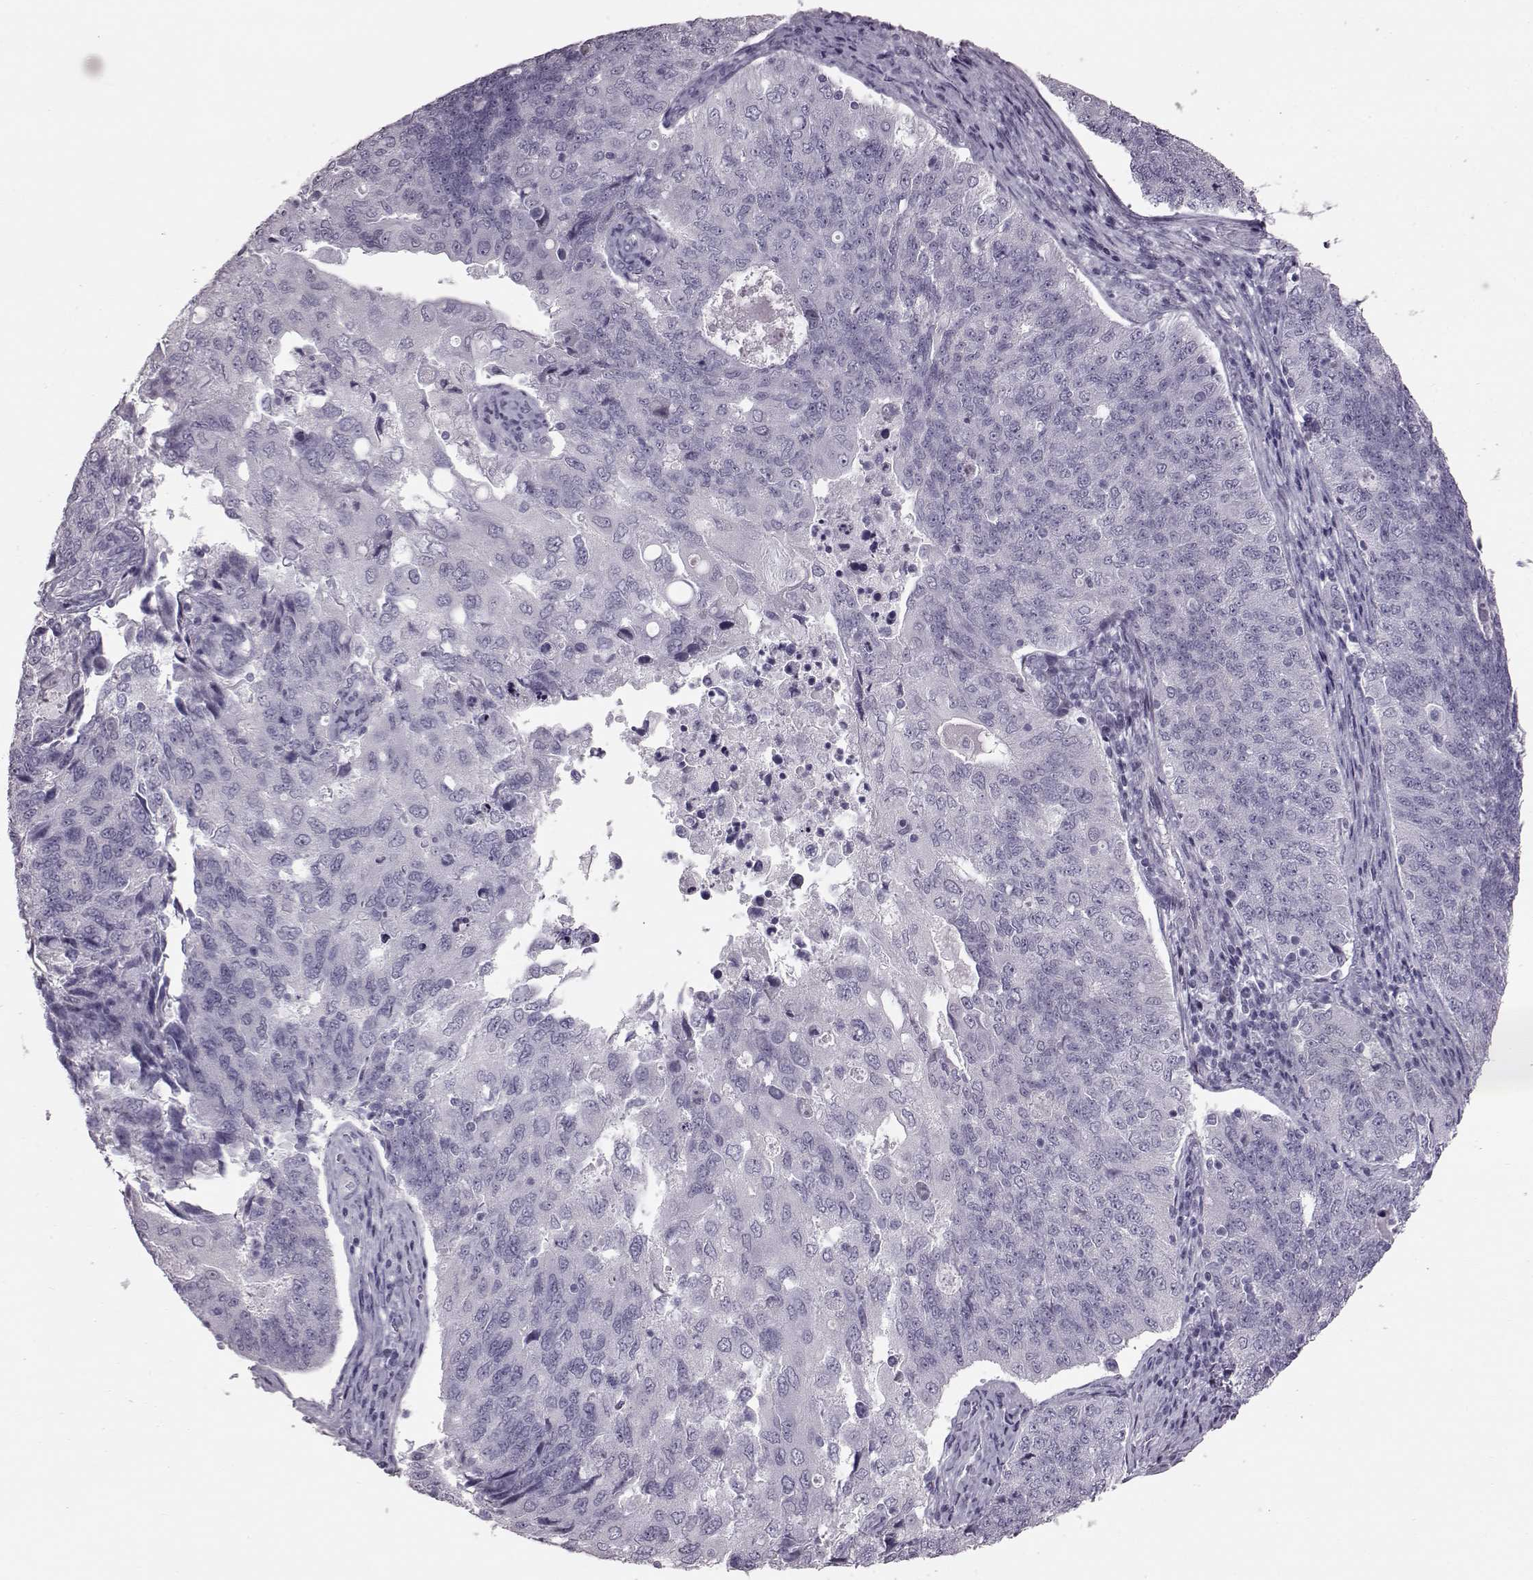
{"staining": {"intensity": "negative", "quantity": "none", "location": "none"}, "tissue": "endometrial cancer", "cell_type": "Tumor cells", "image_type": "cancer", "snomed": [{"axis": "morphology", "description": "Adenocarcinoma, NOS"}, {"axis": "topography", "description": "Endometrium"}], "caption": "An immunohistochemistry photomicrograph of endometrial cancer (adenocarcinoma) is shown. There is no staining in tumor cells of endometrial cancer (adenocarcinoma).", "gene": "TCHHL1", "patient": {"sex": "female", "age": 43}}